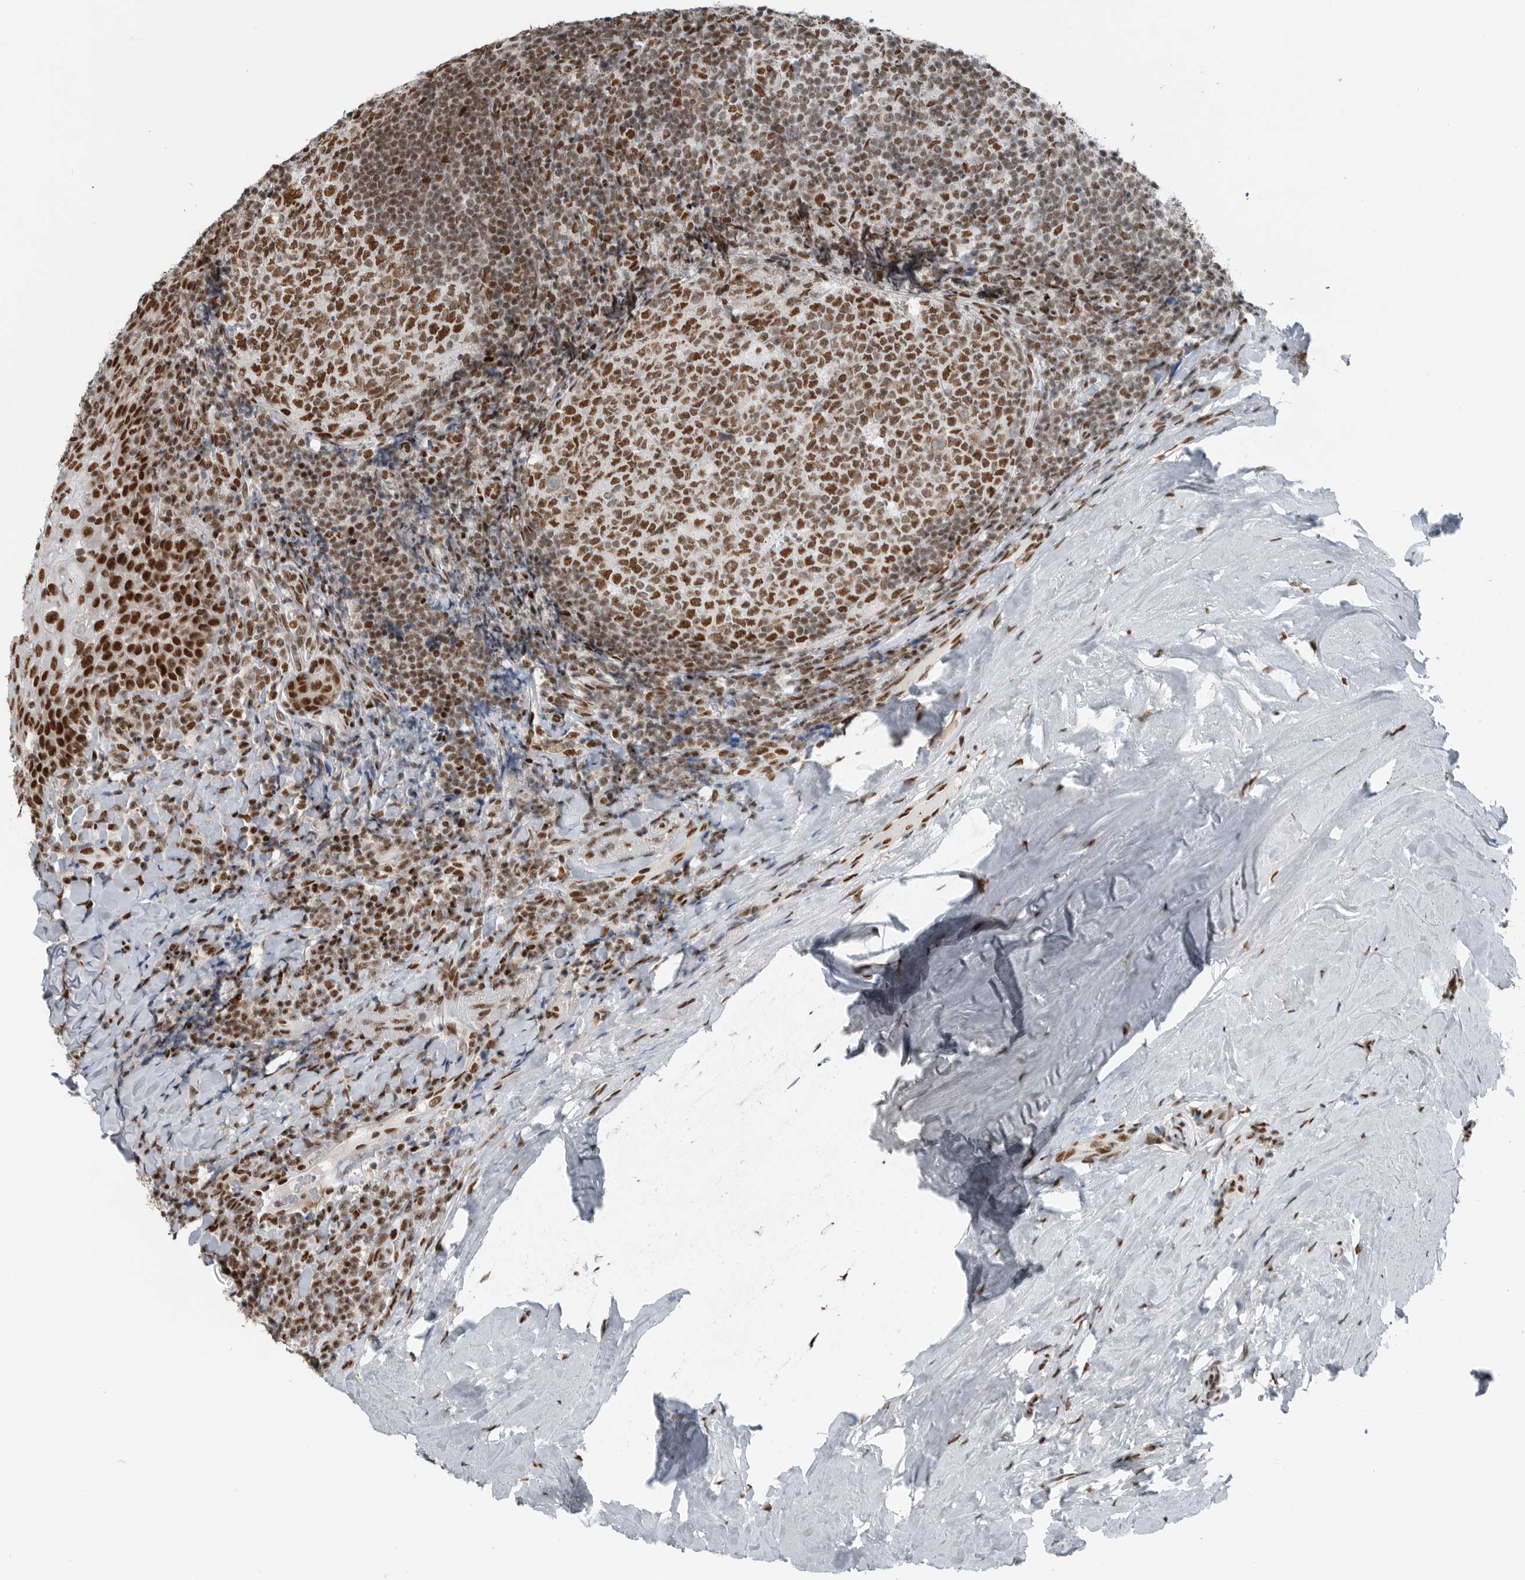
{"staining": {"intensity": "strong", "quantity": ">75%", "location": "nuclear"}, "tissue": "tonsil", "cell_type": "Germinal center cells", "image_type": "normal", "snomed": [{"axis": "morphology", "description": "Normal tissue, NOS"}, {"axis": "topography", "description": "Tonsil"}], "caption": "Immunohistochemical staining of normal tonsil displays >75% levels of strong nuclear protein positivity in approximately >75% of germinal center cells.", "gene": "BLZF1", "patient": {"sex": "male", "age": 37}}